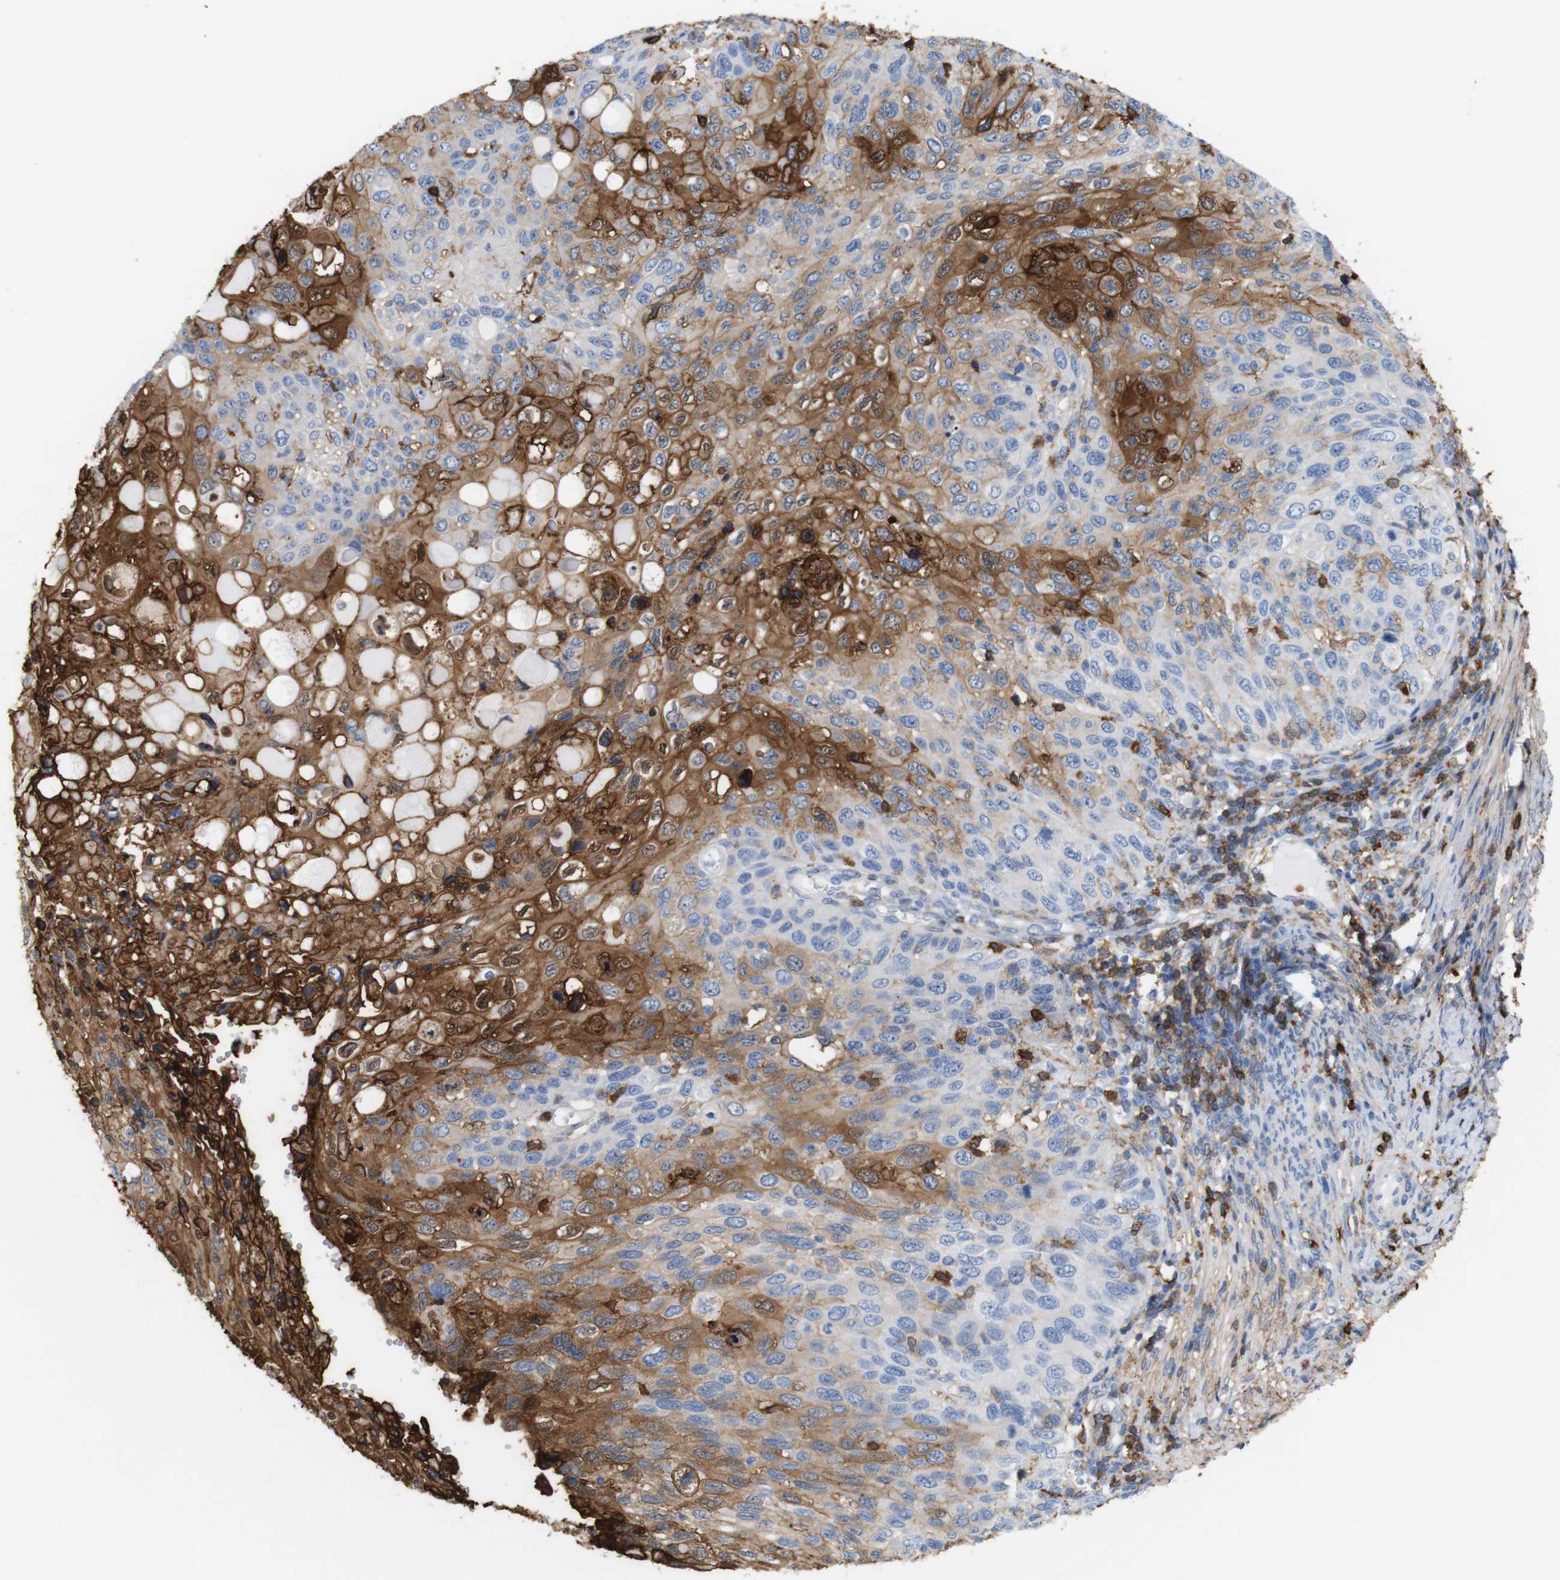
{"staining": {"intensity": "moderate", "quantity": "25%-75%", "location": "cytoplasmic/membranous,nuclear"}, "tissue": "cervical cancer", "cell_type": "Tumor cells", "image_type": "cancer", "snomed": [{"axis": "morphology", "description": "Squamous cell carcinoma, NOS"}, {"axis": "topography", "description": "Cervix"}], "caption": "Human cervical squamous cell carcinoma stained with a protein marker displays moderate staining in tumor cells.", "gene": "ANXA1", "patient": {"sex": "female", "age": 70}}